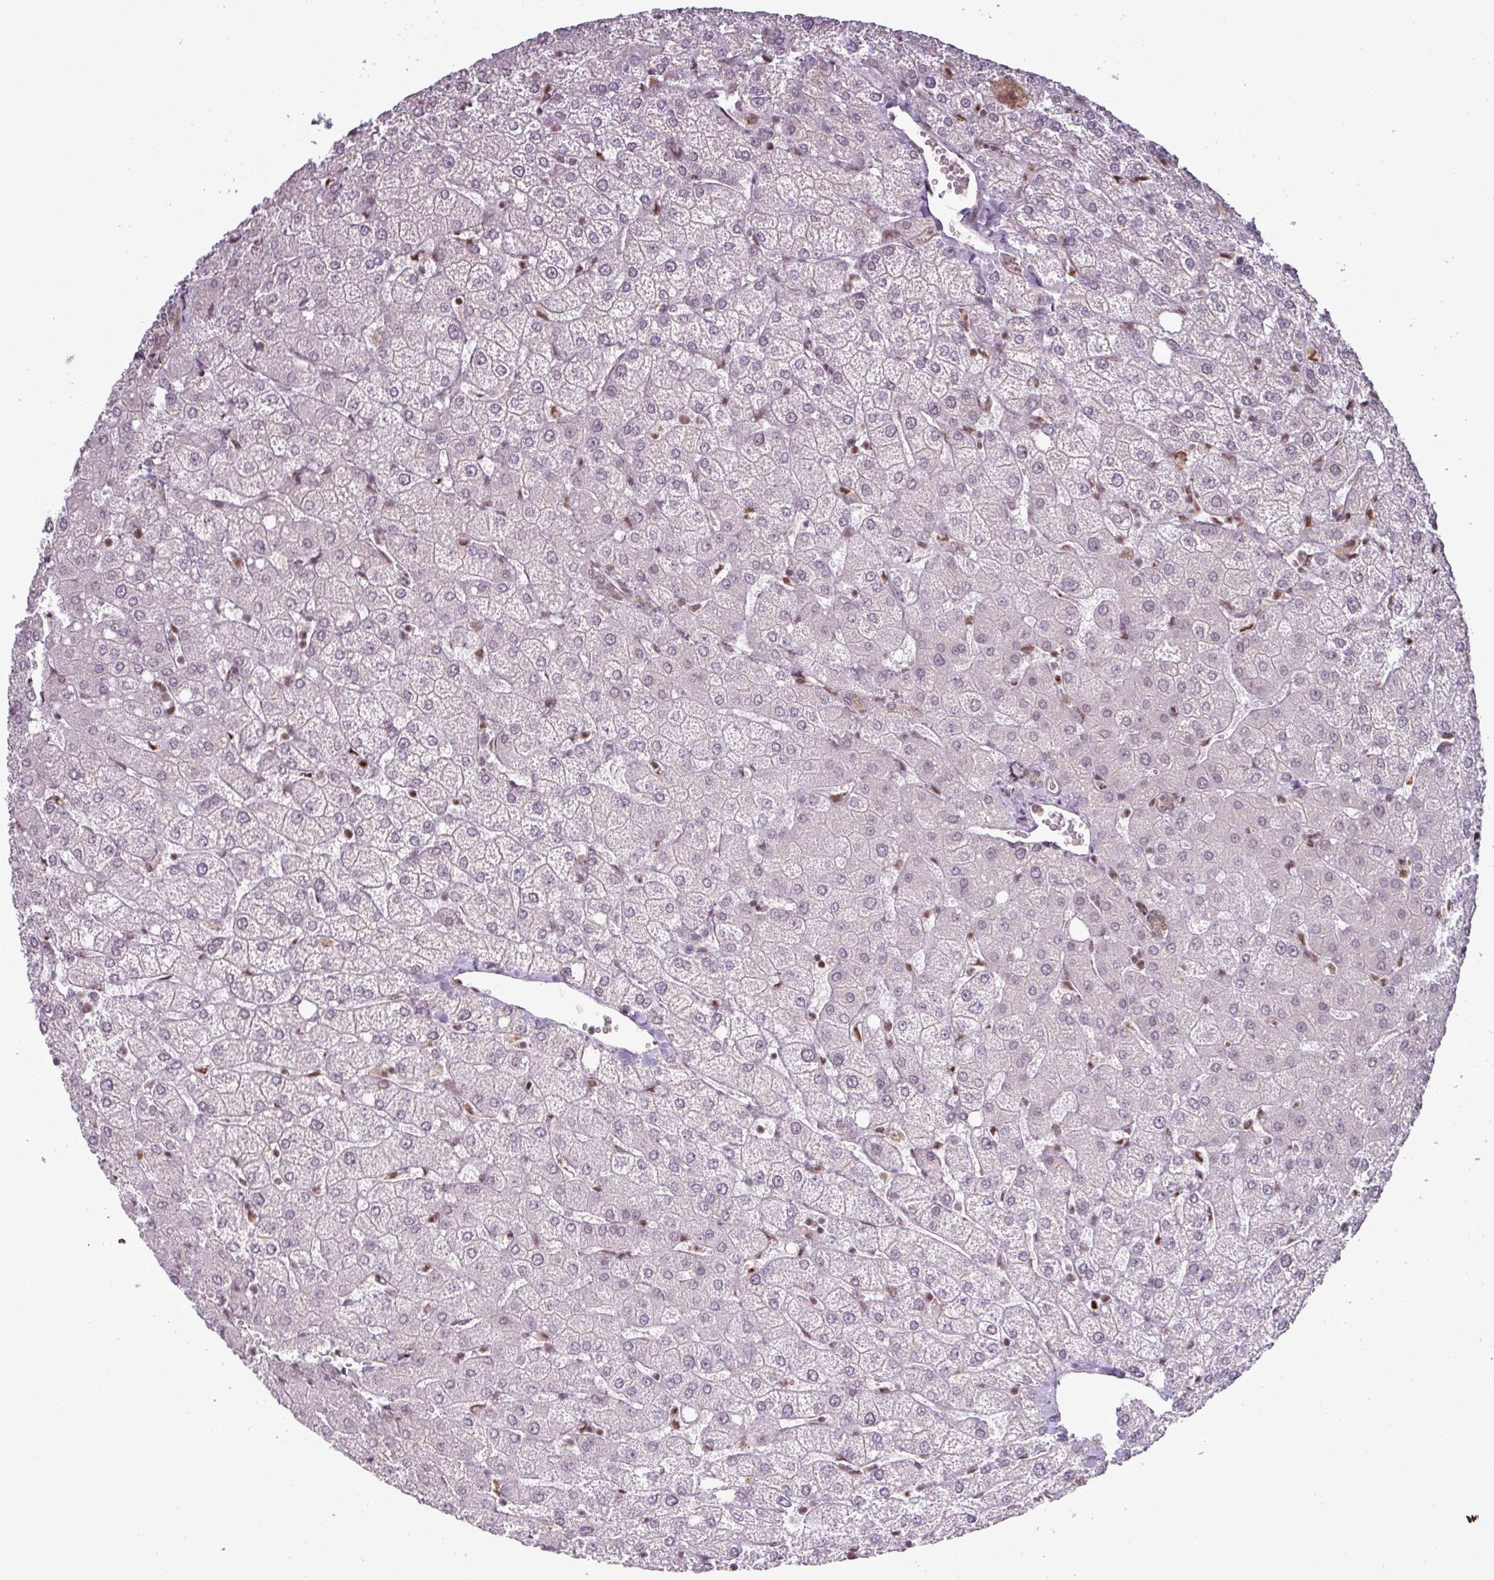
{"staining": {"intensity": "weak", "quantity": "25%-75%", "location": "nuclear"}, "tissue": "liver", "cell_type": "Cholangiocytes", "image_type": "normal", "snomed": [{"axis": "morphology", "description": "Normal tissue, NOS"}, {"axis": "topography", "description": "Liver"}], "caption": "About 25%-75% of cholangiocytes in benign human liver reveal weak nuclear protein expression as visualized by brown immunohistochemical staining.", "gene": "GPRIN2", "patient": {"sex": "female", "age": 54}}